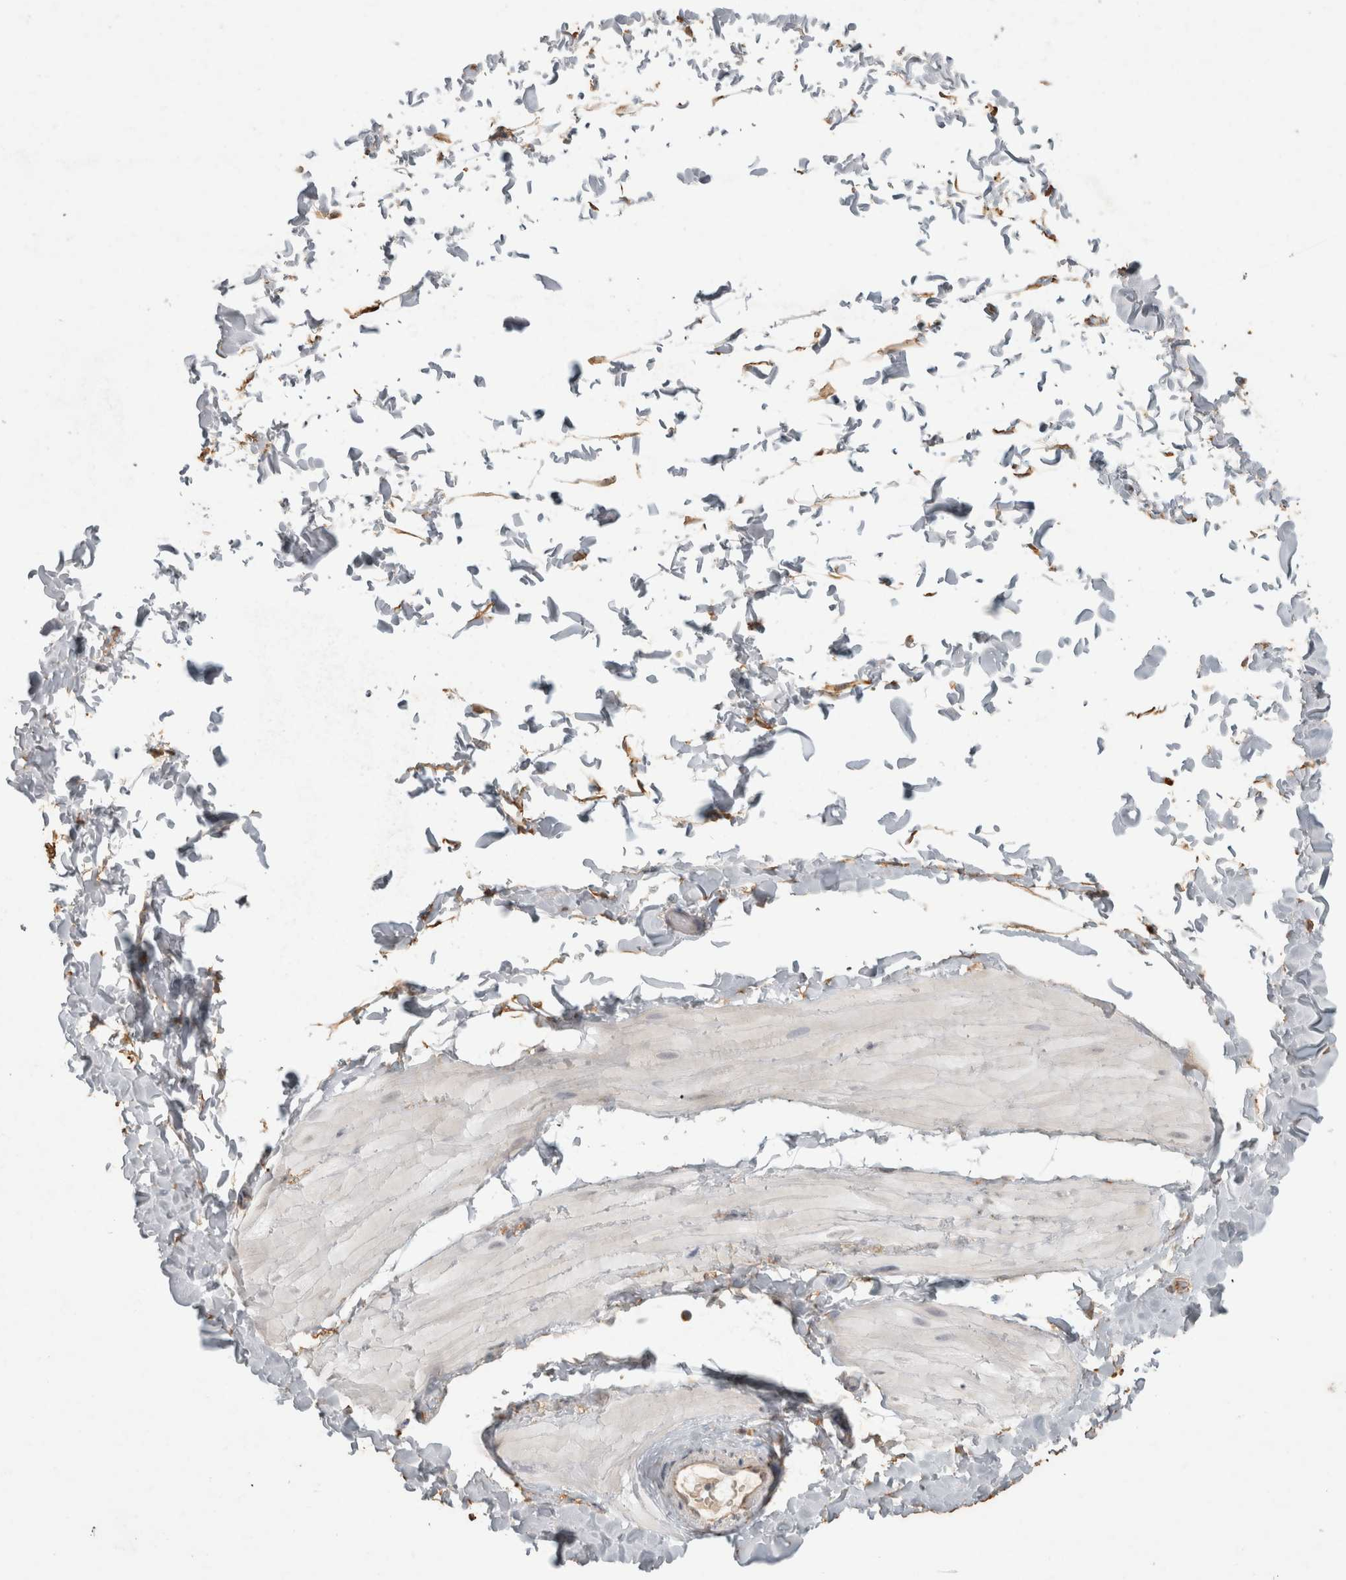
{"staining": {"intensity": "strong", "quantity": ">75%", "location": "cytoplasmic/membranous"}, "tissue": "adipose tissue", "cell_type": "Adipocytes", "image_type": "normal", "snomed": [{"axis": "morphology", "description": "Normal tissue, NOS"}, {"axis": "topography", "description": "Adipose tissue"}, {"axis": "topography", "description": "Vascular tissue"}, {"axis": "topography", "description": "Peripheral nerve tissue"}], "caption": "A high amount of strong cytoplasmic/membranous staining is present in approximately >75% of adipocytes in benign adipose tissue.", "gene": "REPS2", "patient": {"sex": "male", "age": 25}}